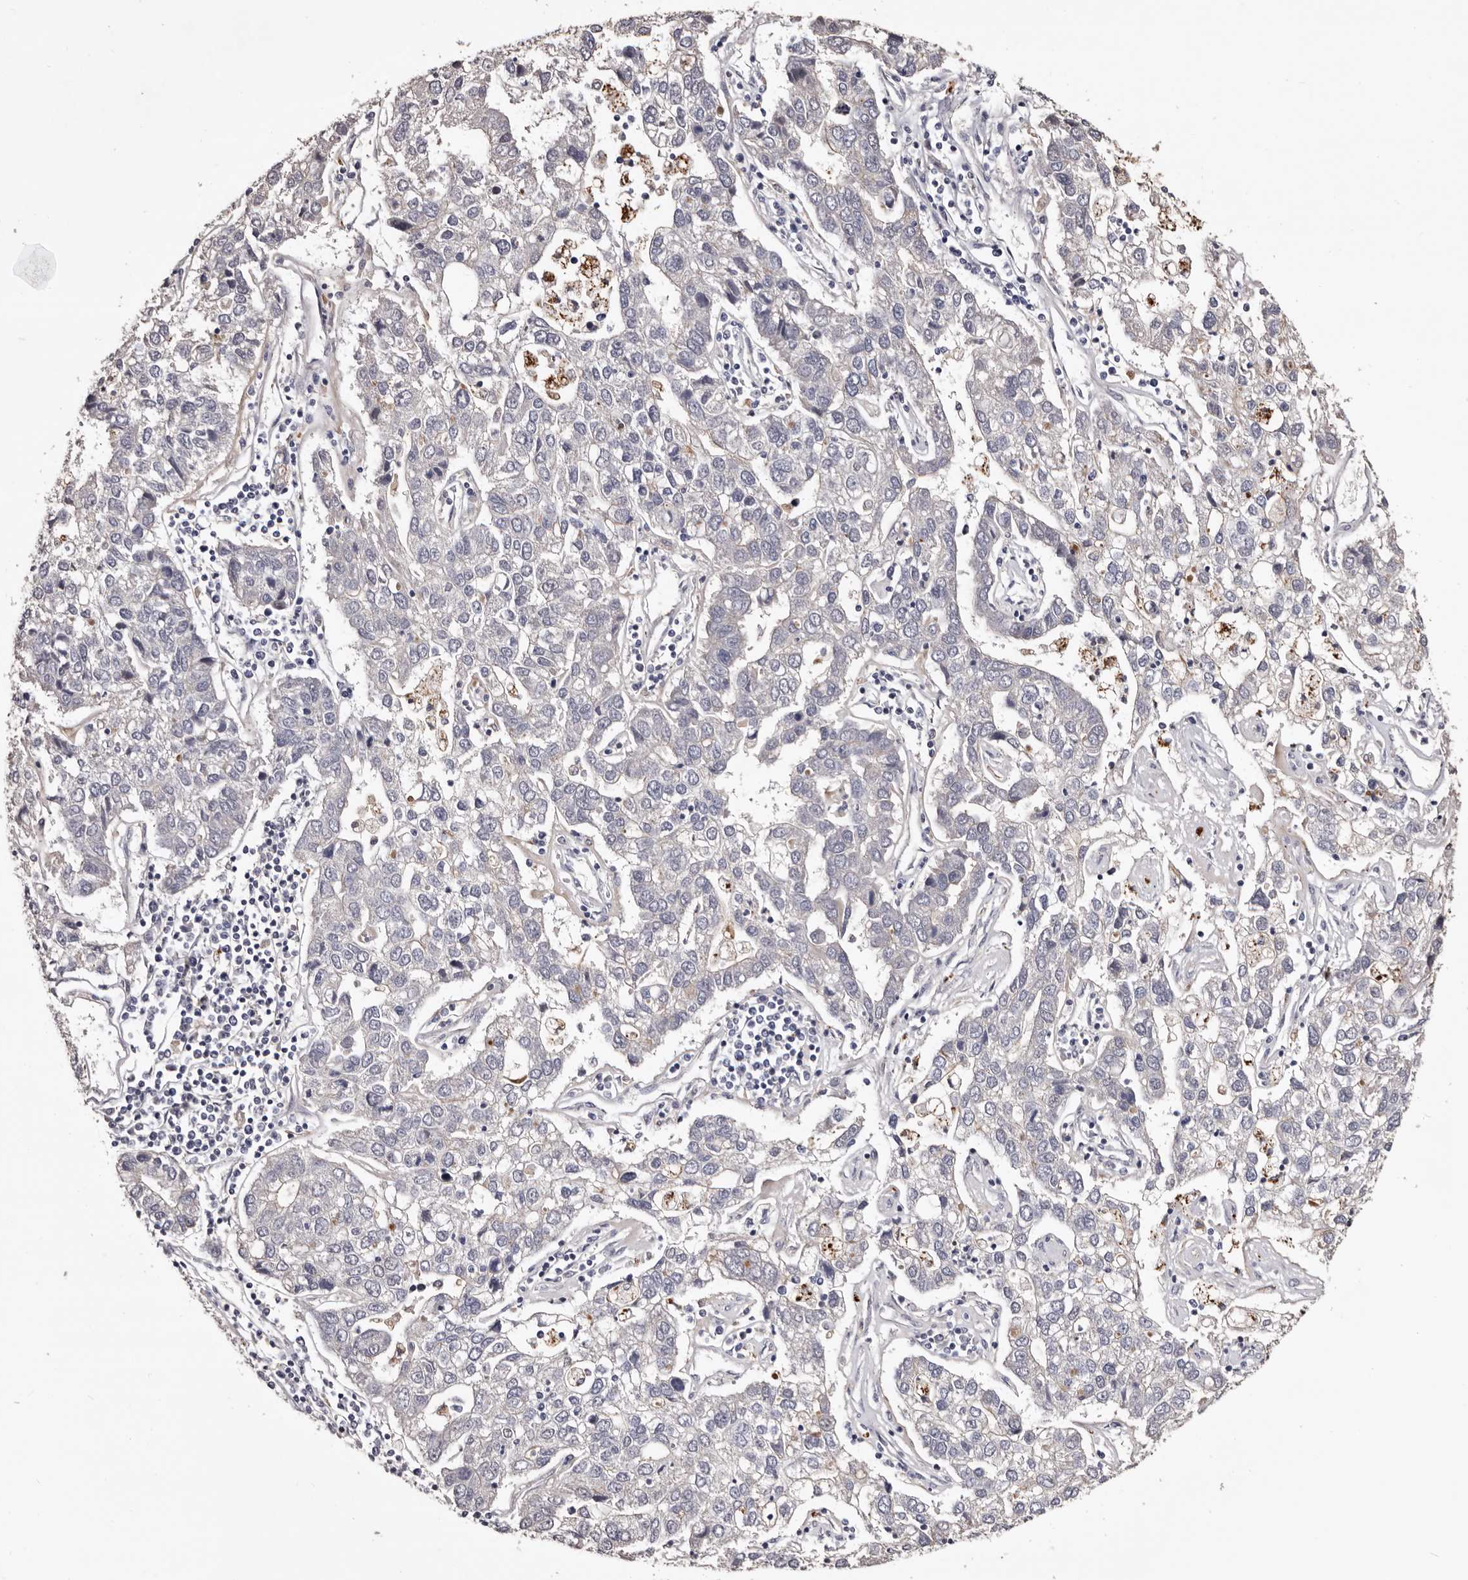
{"staining": {"intensity": "negative", "quantity": "none", "location": "none"}, "tissue": "pancreatic cancer", "cell_type": "Tumor cells", "image_type": "cancer", "snomed": [{"axis": "morphology", "description": "Adenocarcinoma, NOS"}, {"axis": "topography", "description": "Pancreas"}], "caption": "DAB immunohistochemical staining of human pancreatic cancer (adenocarcinoma) exhibits no significant expression in tumor cells.", "gene": "SLC10A4", "patient": {"sex": "female", "age": 61}}